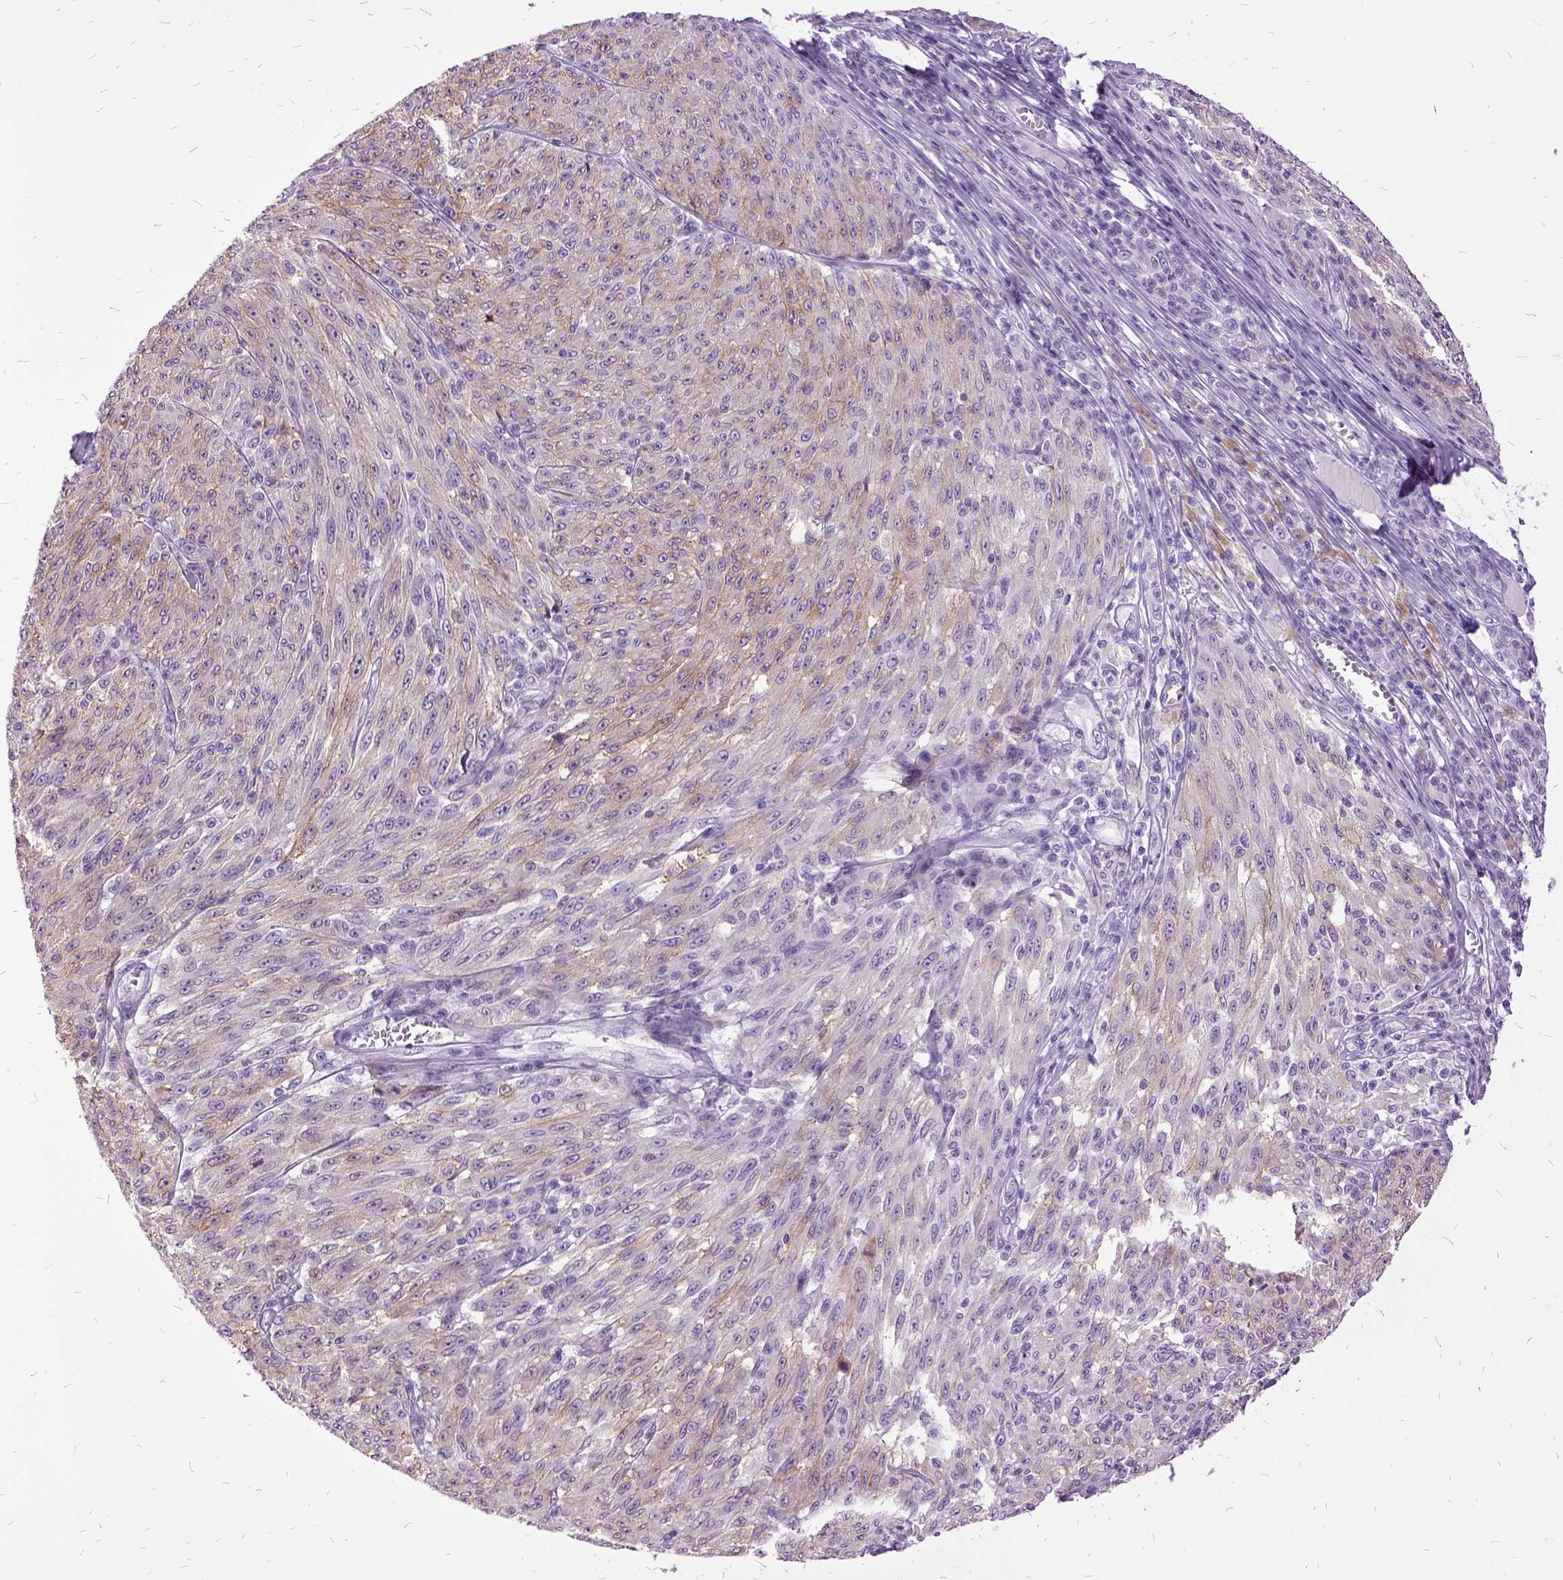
{"staining": {"intensity": "weak", "quantity": ">75%", "location": "cytoplasmic/membranous"}, "tissue": "melanoma", "cell_type": "Tumor cells", "image_type": "cancer", "snomed": [{"axis": "morphology", "description": "Malignant melanoma, NOS"}, {"axis": "topography", "description": "Skin"}], "caption": "Brown immunohistochemical staining in melanoma demonstrates weak cytoplasmic/membranous staining in approximately >75% of tumor cells. (DAB (3,3'-diaminobenzidine) IHC, brown staining for protein, blue staining for nuclei).", "gene": "MME", "patient": {"sex": "male", "age": 85}}